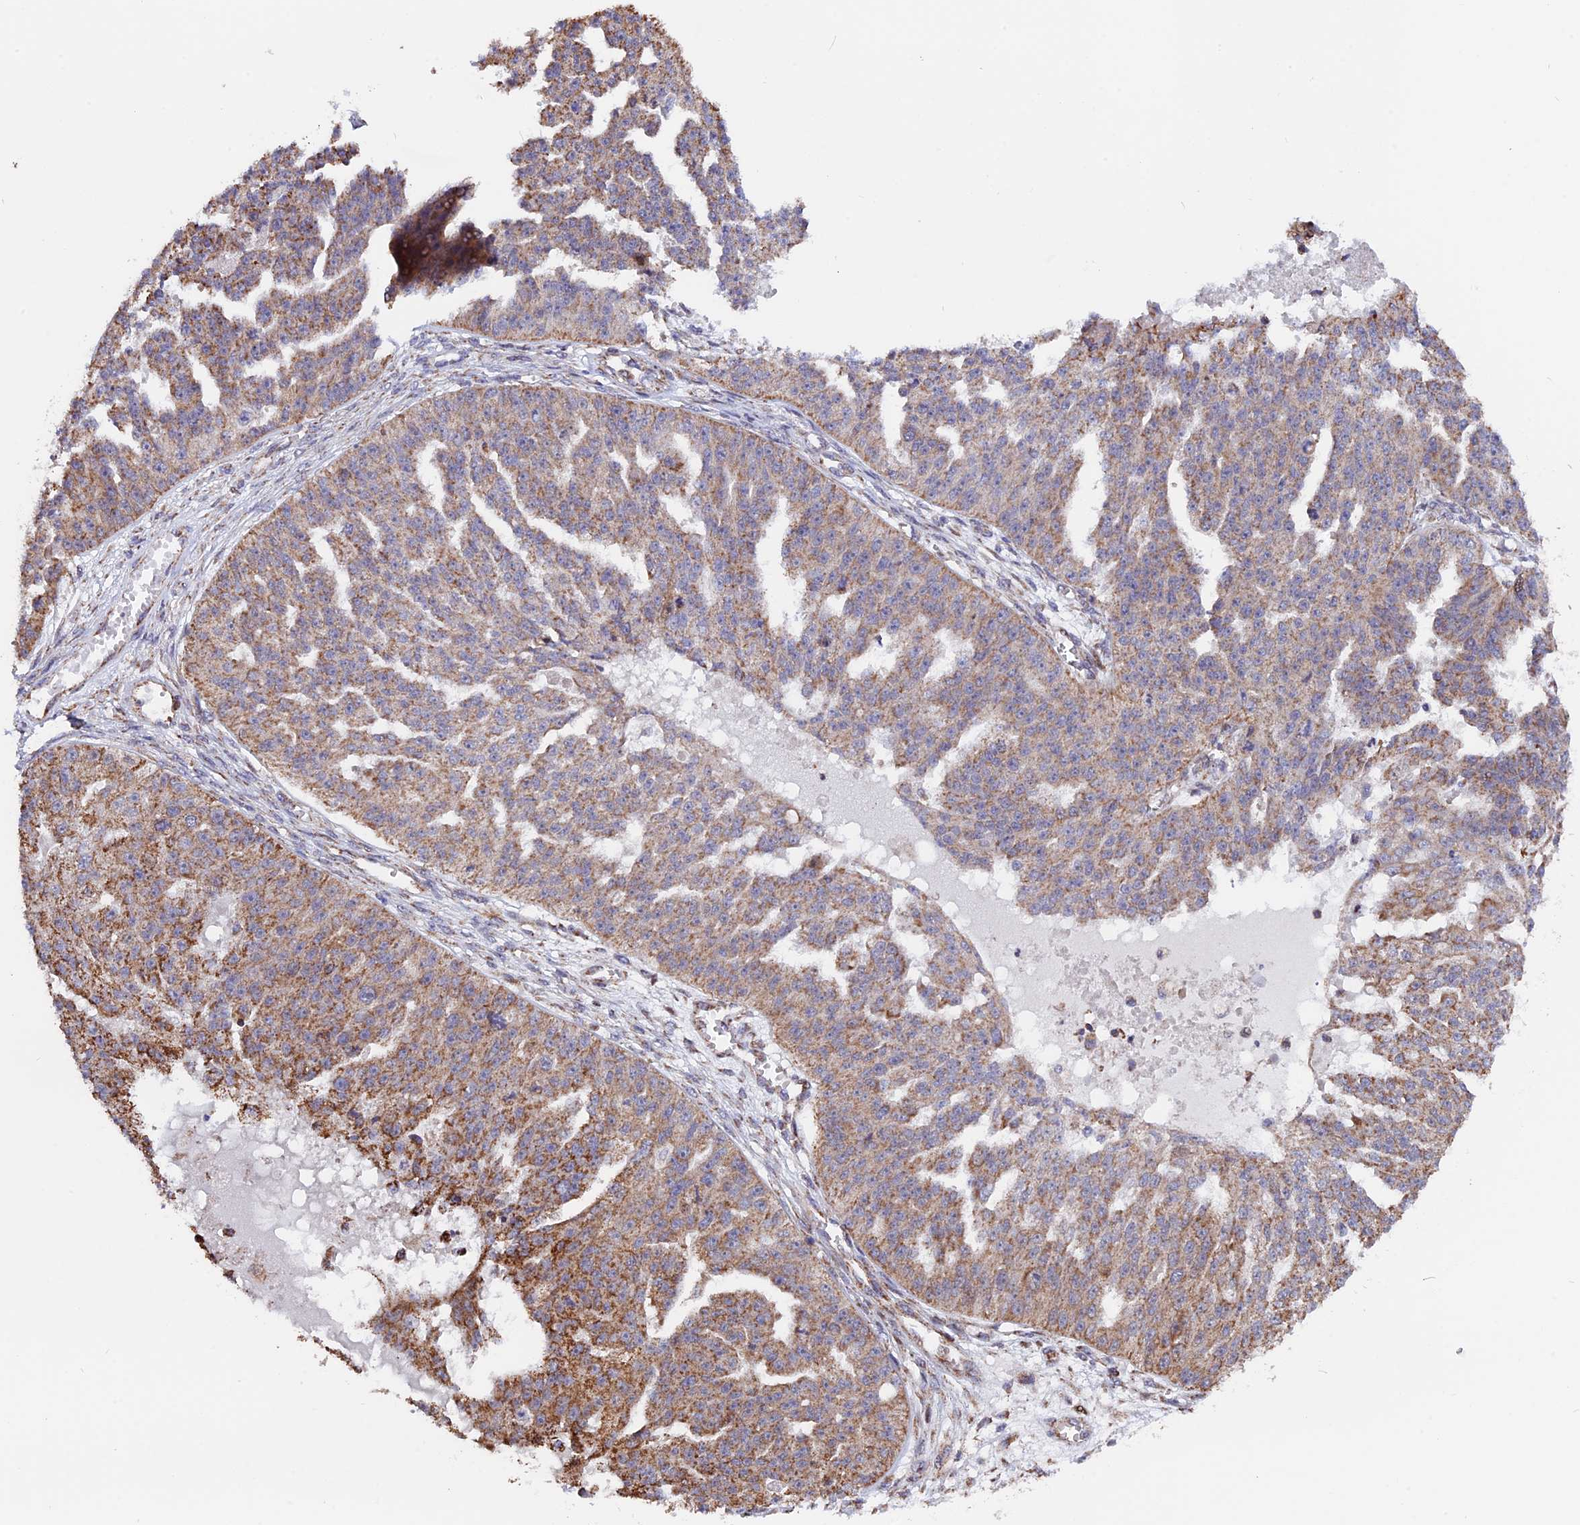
{"staining": {"intensity": "moderate", "quantity": ">75%", "location": "cytoplasmic/membranous"}, "tissue": "ovarian cancer", "cell_type": "Tumor cells", "image_type": "cancer", "snomed": [{"axis": "morphology", "description": "Cystadenocarcinoma, serous, NOS"}, {"axis": "topography", "description": "Ovary"}], "caption": "Human ovarian cancer (serous cystadenocarcinoma) stained with a protein marker displays moderate staining in tumor cells.", "gene": "FAM174C", "patient": {"sex": "female", "age": 58}}